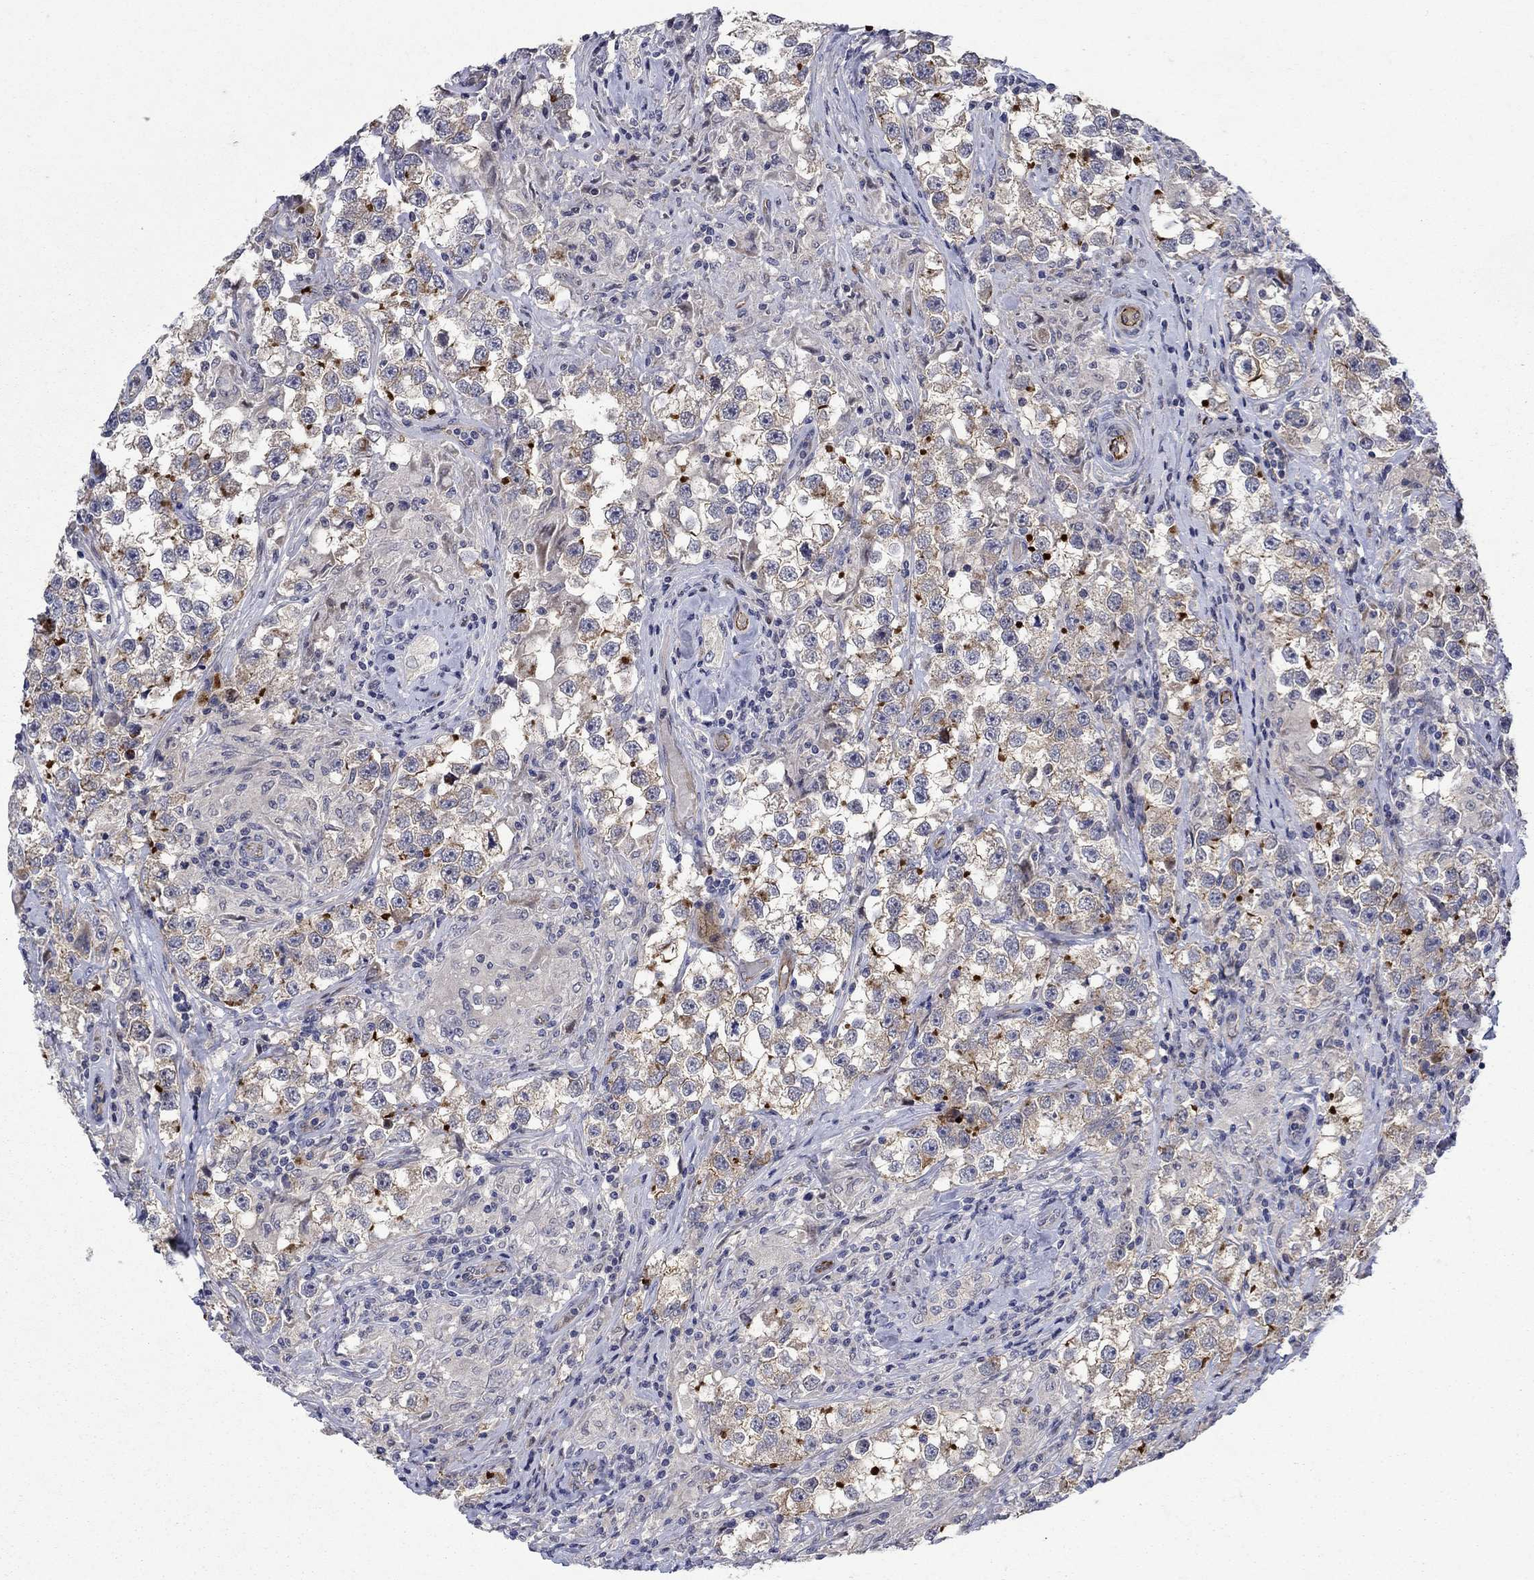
{"staining": {"intensity": "moderate", "quantity": ">75%", "location": "cytoplasmic/membranous"}, "tissue": "testis cancer", "cell_type": "Tumor cells", "image_type": "cancer", "snomed": [{"axis": "morphology", "description": "Seminoma, NOS"}, {"axis": "topography", "description": "Testis"}], "caption": "Protein expression analysis of human testis cancer reveals moderate cytoplasmic/membranous expression in about >75% of tumor cells.", "gene": "SLC7A1", "patient": {"sex": "male", "age": 46}}